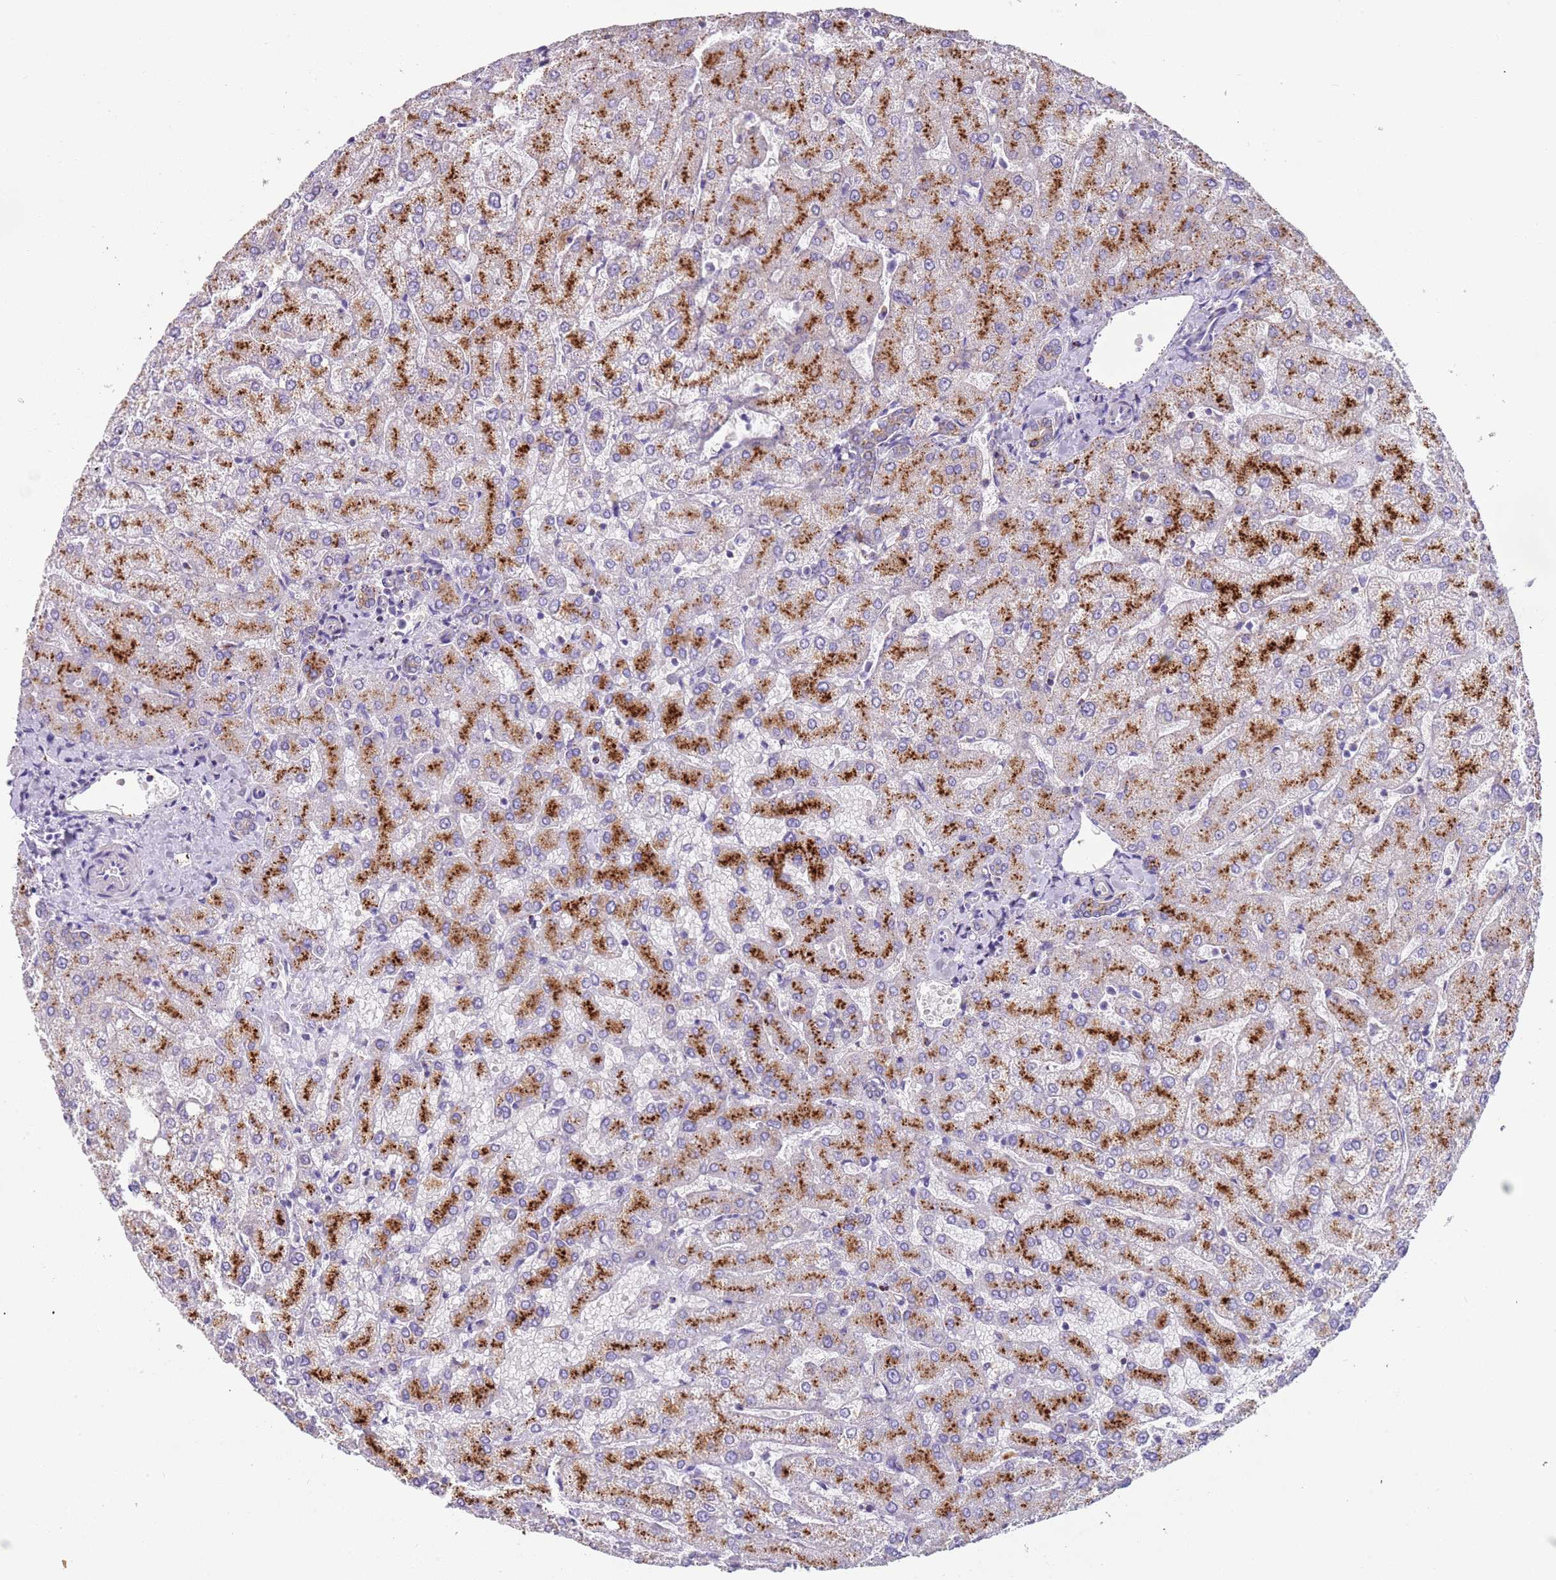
{"staining": {"intensity": "negative", "quantity": "none", "location": "none"}, "tissue": "liver", "cell_type": "Cholangiocytes", "image_type": "normal", "snomed": [{"axis": "morphology", "description": "Normal tissue, NOS"}, {"axis": "topography", "description": "Liver"}], "caption": "Protein analysis of benign liver reveals no significant positivity in cholangiocytes. (DAB immunohistochemistry, high magnification).", "gene": "LRRN3", "patient": {"sex": "female", "age": 54}}